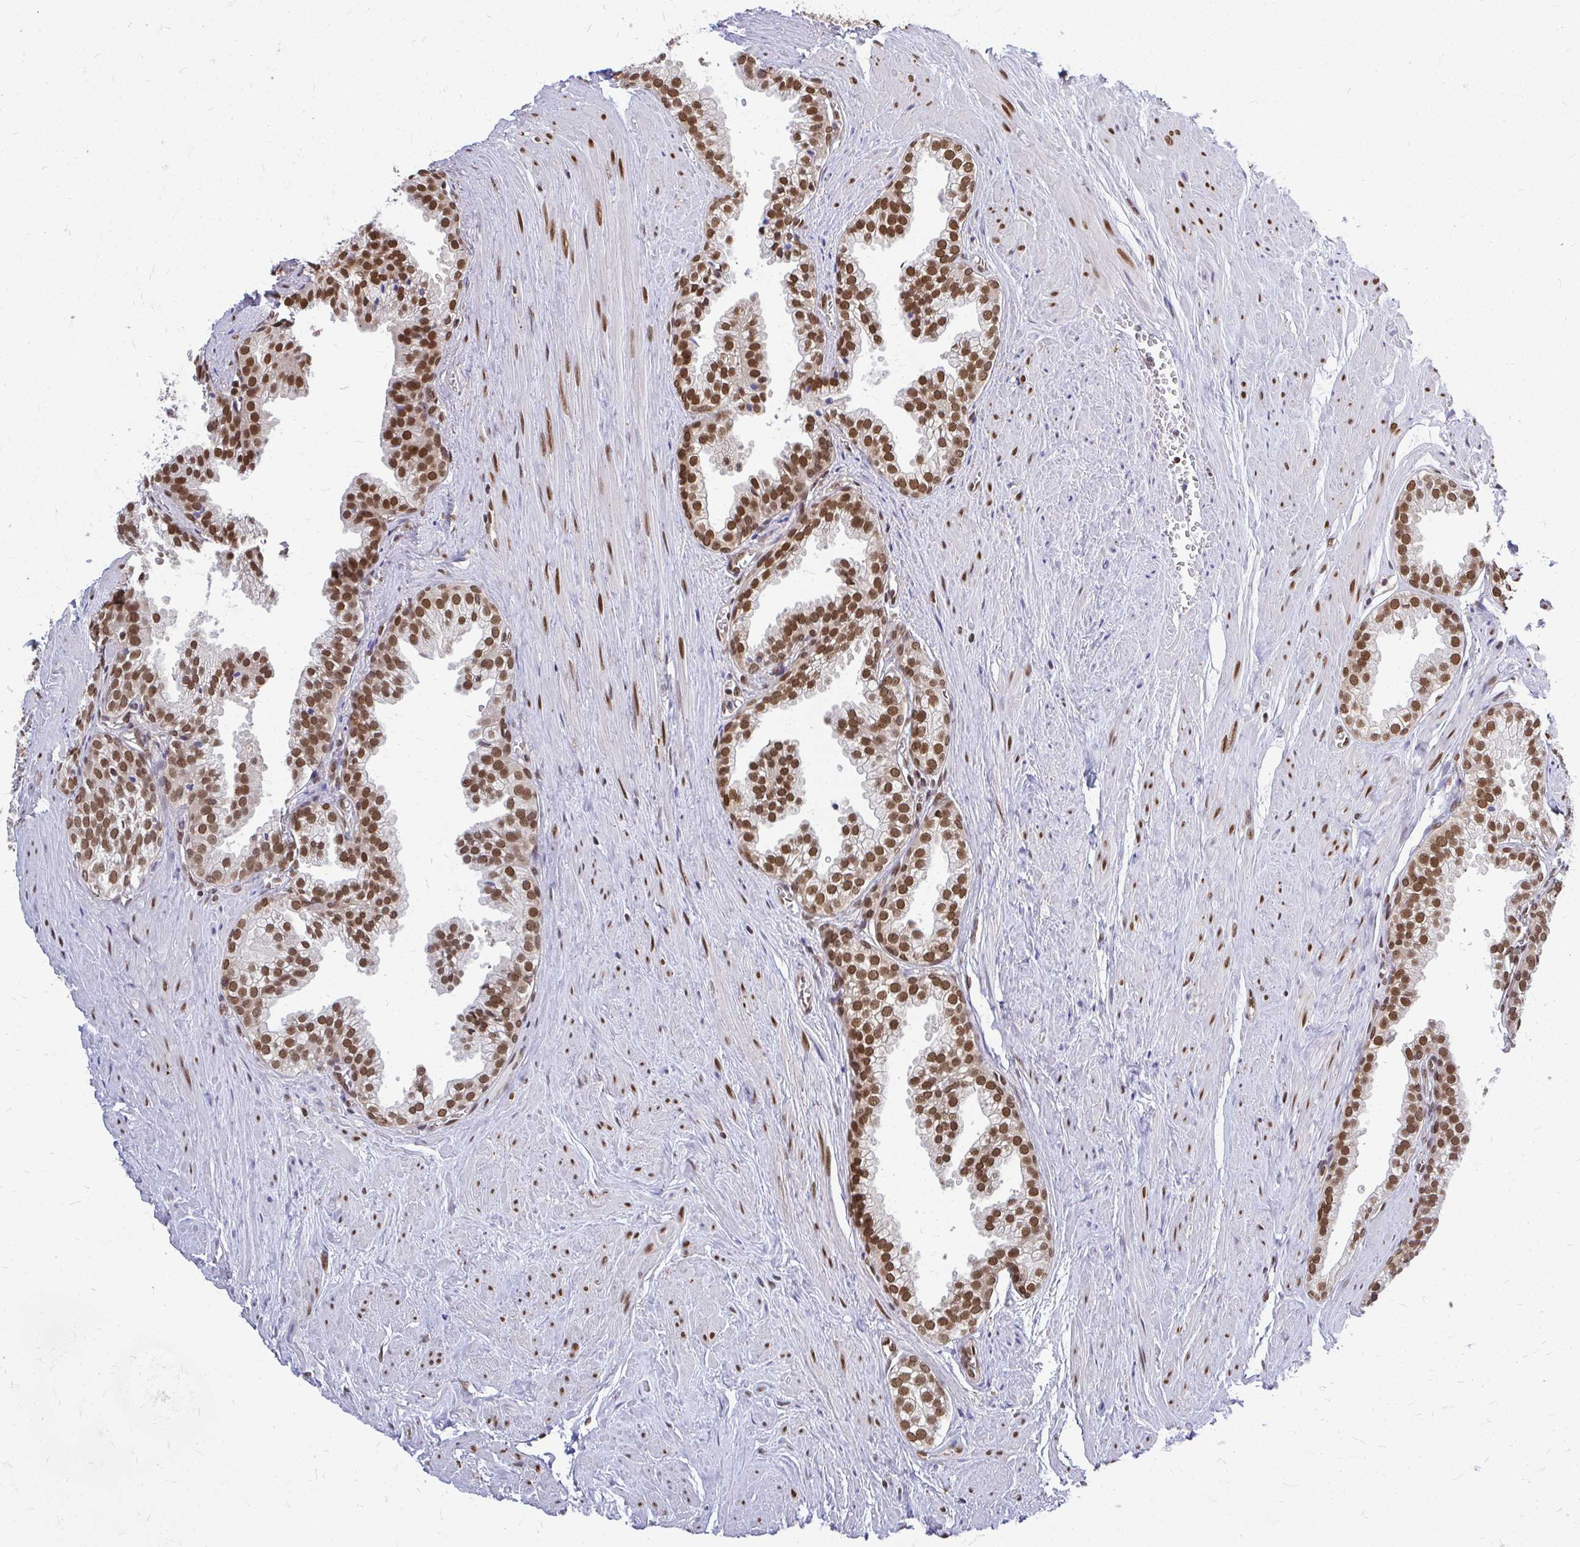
{"staining": {"intensity": "moderate", "quantity": "25%-75%", "location": "nuclear"}, "tissue": "prostate", "cell_type": "Glandular cells", "image_type": "normal", "snomed": [{"axis": "morphology", "description": "Normal tissue, NOS"}, {"axis": "topography", "description": "Prostate"}, {"axis": "topography", "description": "Peripheral nerve tissue"}], "caption": "Protein analysis of normal prostate displays moderate nuclear staining in approximately 25%-75% of glandular cells.", "gene": "XPO1", "patient": {"sex": "male", "age": 55}}